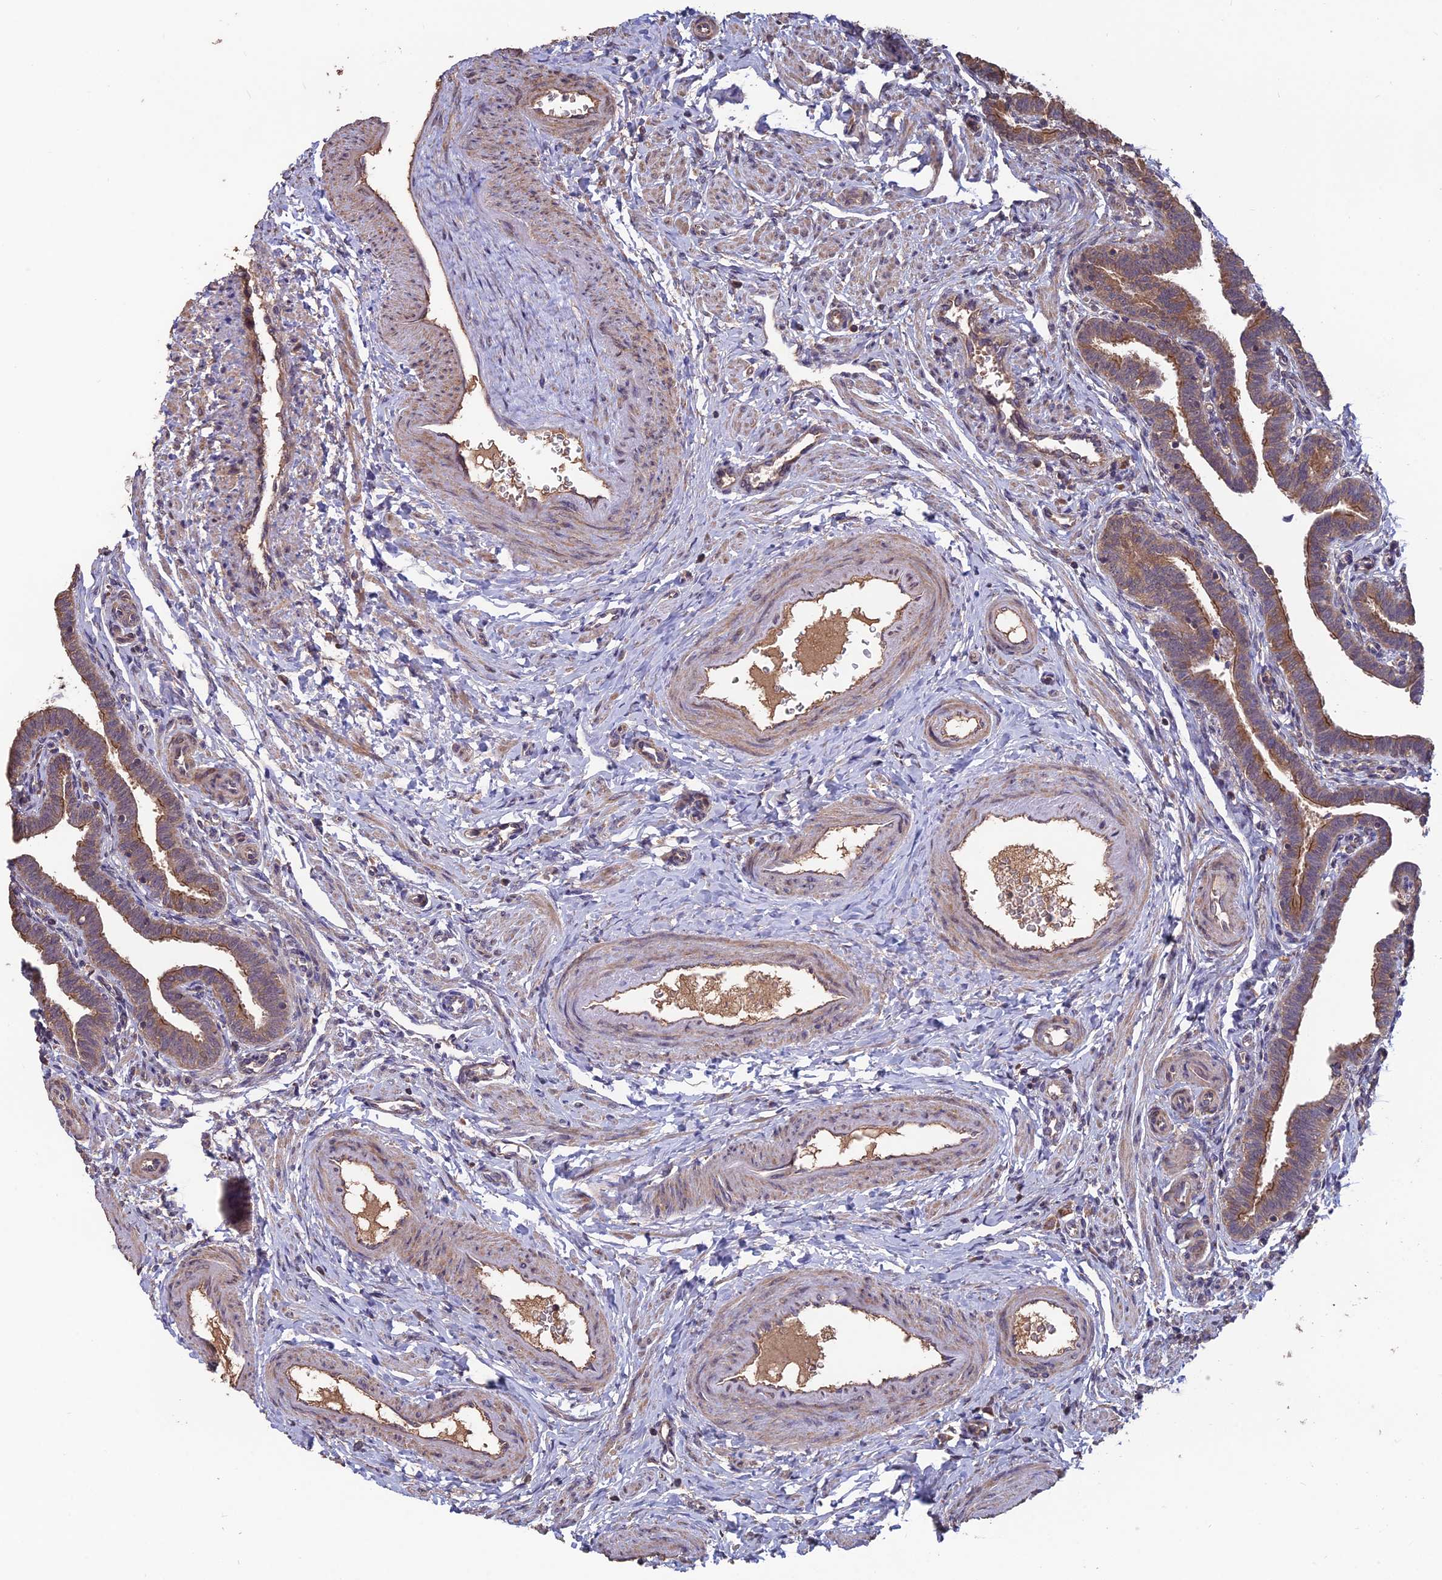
{"staining": {"intensity": "moderate", "quantity": ">75%", "location": "cytoplasmic/membranous"}, "tissue": "fallopian tube", "cell_type": "Glandular cells", "image_type": "normal", "snomed": [{"axis": "morphology", "description": "Normal tissue, NOS"}, {"axis": "topography", "description": "Fallopian tube"}], "caption": "Immunohistochemistry micrograph of normal fallopian tube stained for a protein (brown), which demonstrates medium levels of moderate cytoplasmic/membranous staining in approximately >75% of glandular cells.", "gene": "SHISA5", "patient": {"sex": "female", "age": 36}}